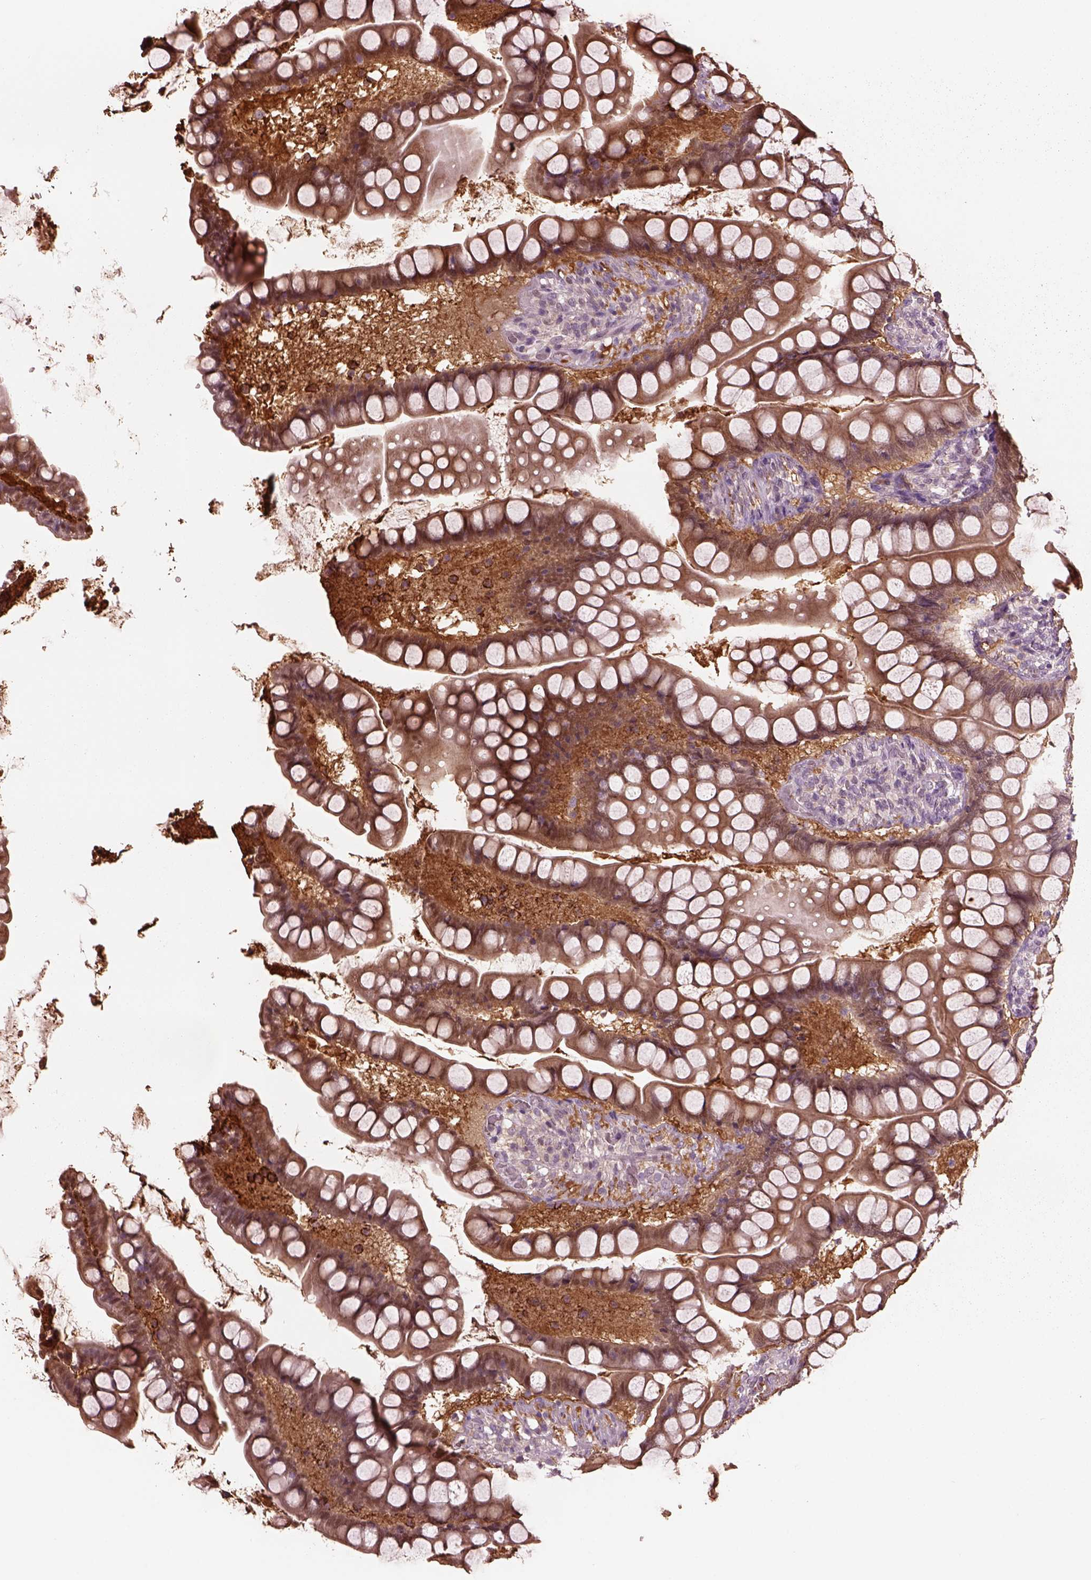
{"staining": {"intensity": "moderate", "quantity": "25%-75%", "location": "cytoplasmic/membranous"}, "tissue": "small intestine", "cell_type": "Glandular cells", "image_type": "normal", "snomed": [{"axis": "morphology", "description": "Normal tissue, NOS"}, {"axis": "topography", "description": "Small intestine"}], "caption": "Protein expression analysis of normal human small intestine reveals moderate cytoplasmic/membranous expression in about 25%-75% of glandular cells. The staining was performed using DAB to visualize the protein expression in brown, while the nuclei were stained in blue with hematoxylin (Magnification: 20x).", "gene": "SRI", "patient": {"sex": "male", "age": 70}}